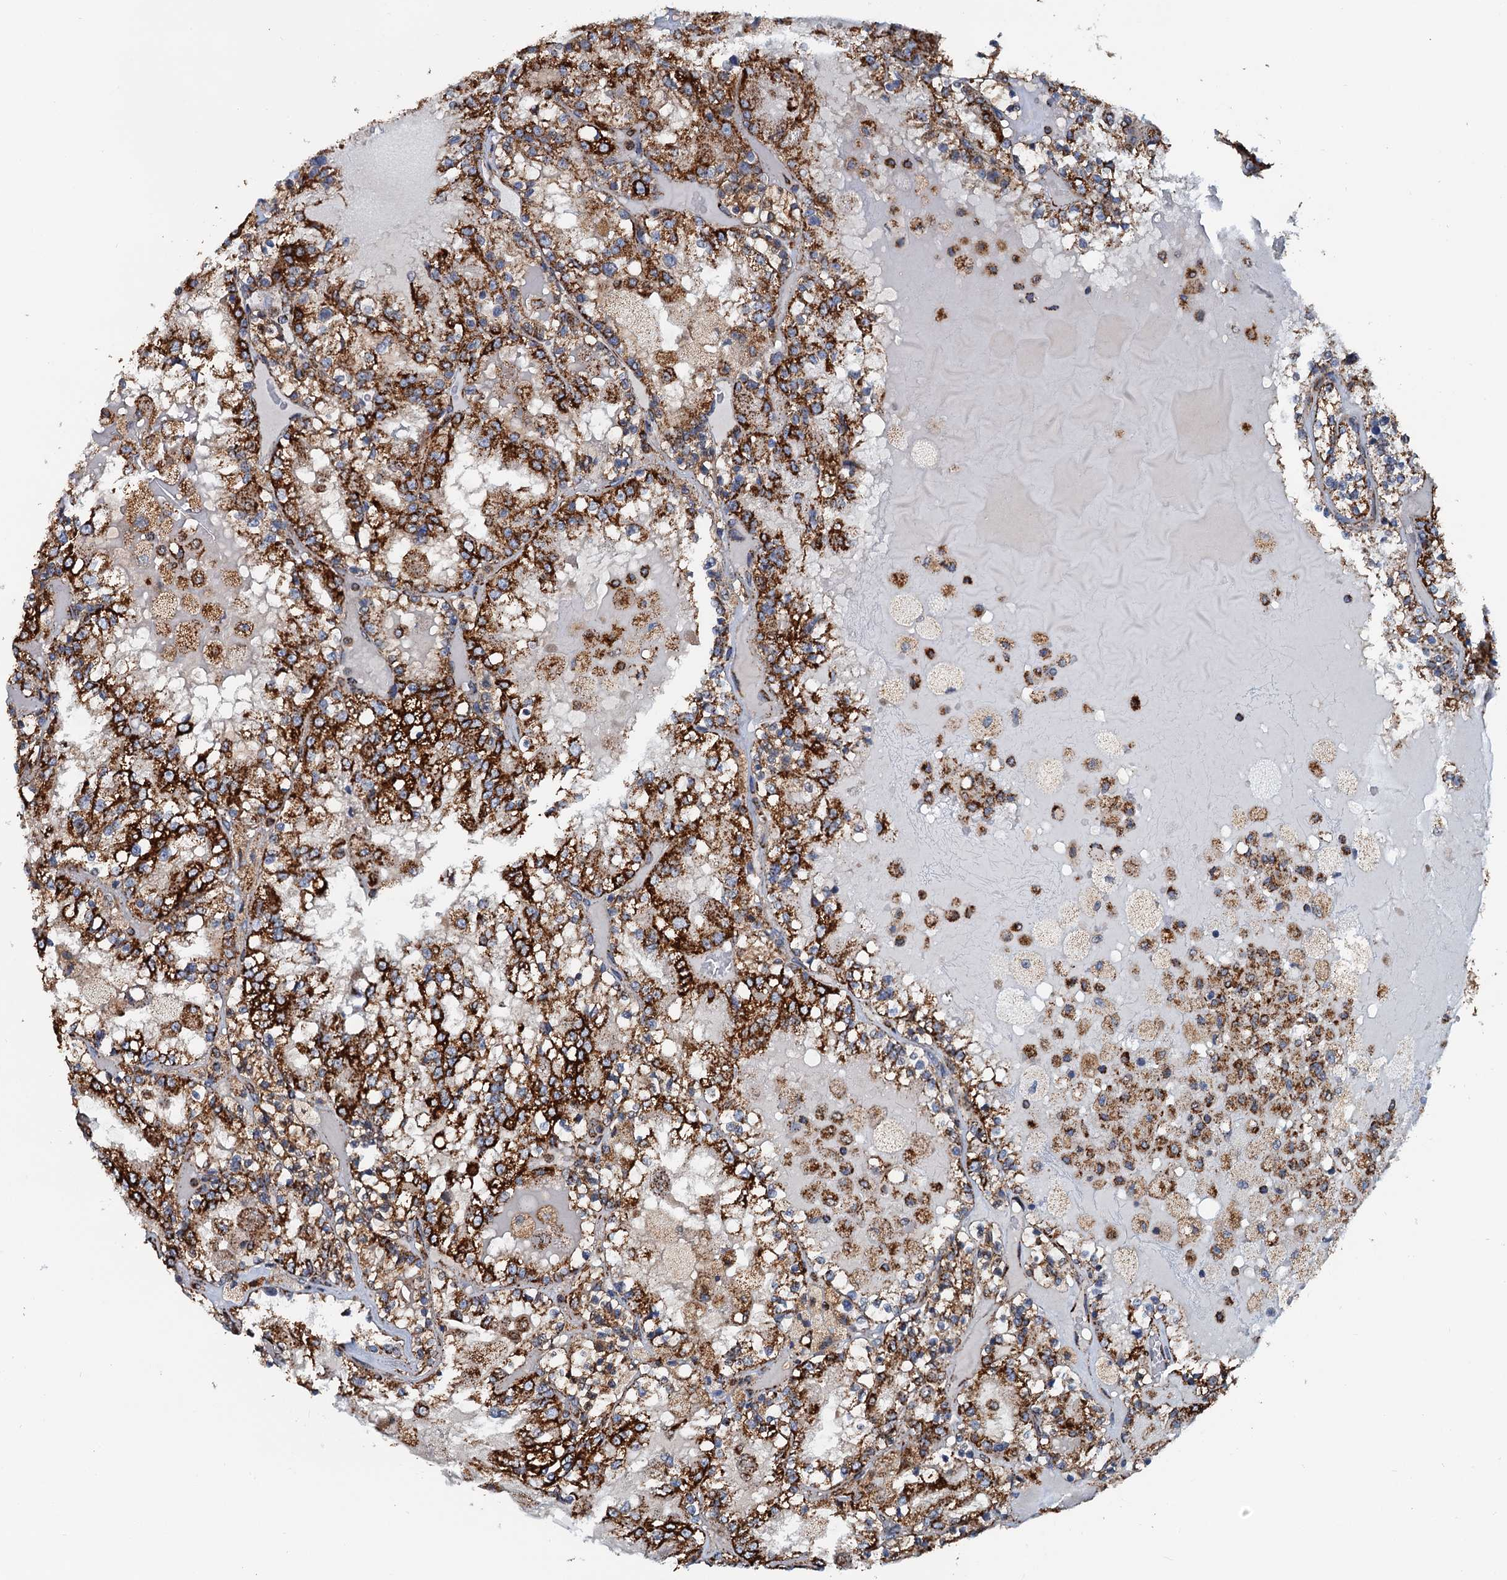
{"staining": {"intensity": "strong", "quantity": ">75%", "location": "cytoplasmic/membranous"}, "tissue": "renal cancer", "cell_type": "Tumor cells", "image_type": "cancer", "snomed": [{"axis": "morphology", "description": "Adenocarcinoma, NOS"}, {"axis": "topography", "description": "Kidney"}], "caption": "An IHC photomicrograph of neoplastic tissue is shown. Protein staining in brown labels strong cytoplasmic/membranous positivity in renal cancer (adenocarcinoma) within tumor cells.", "gene": "AAGAB", "patient": {"sex": "female", "age": 56}}